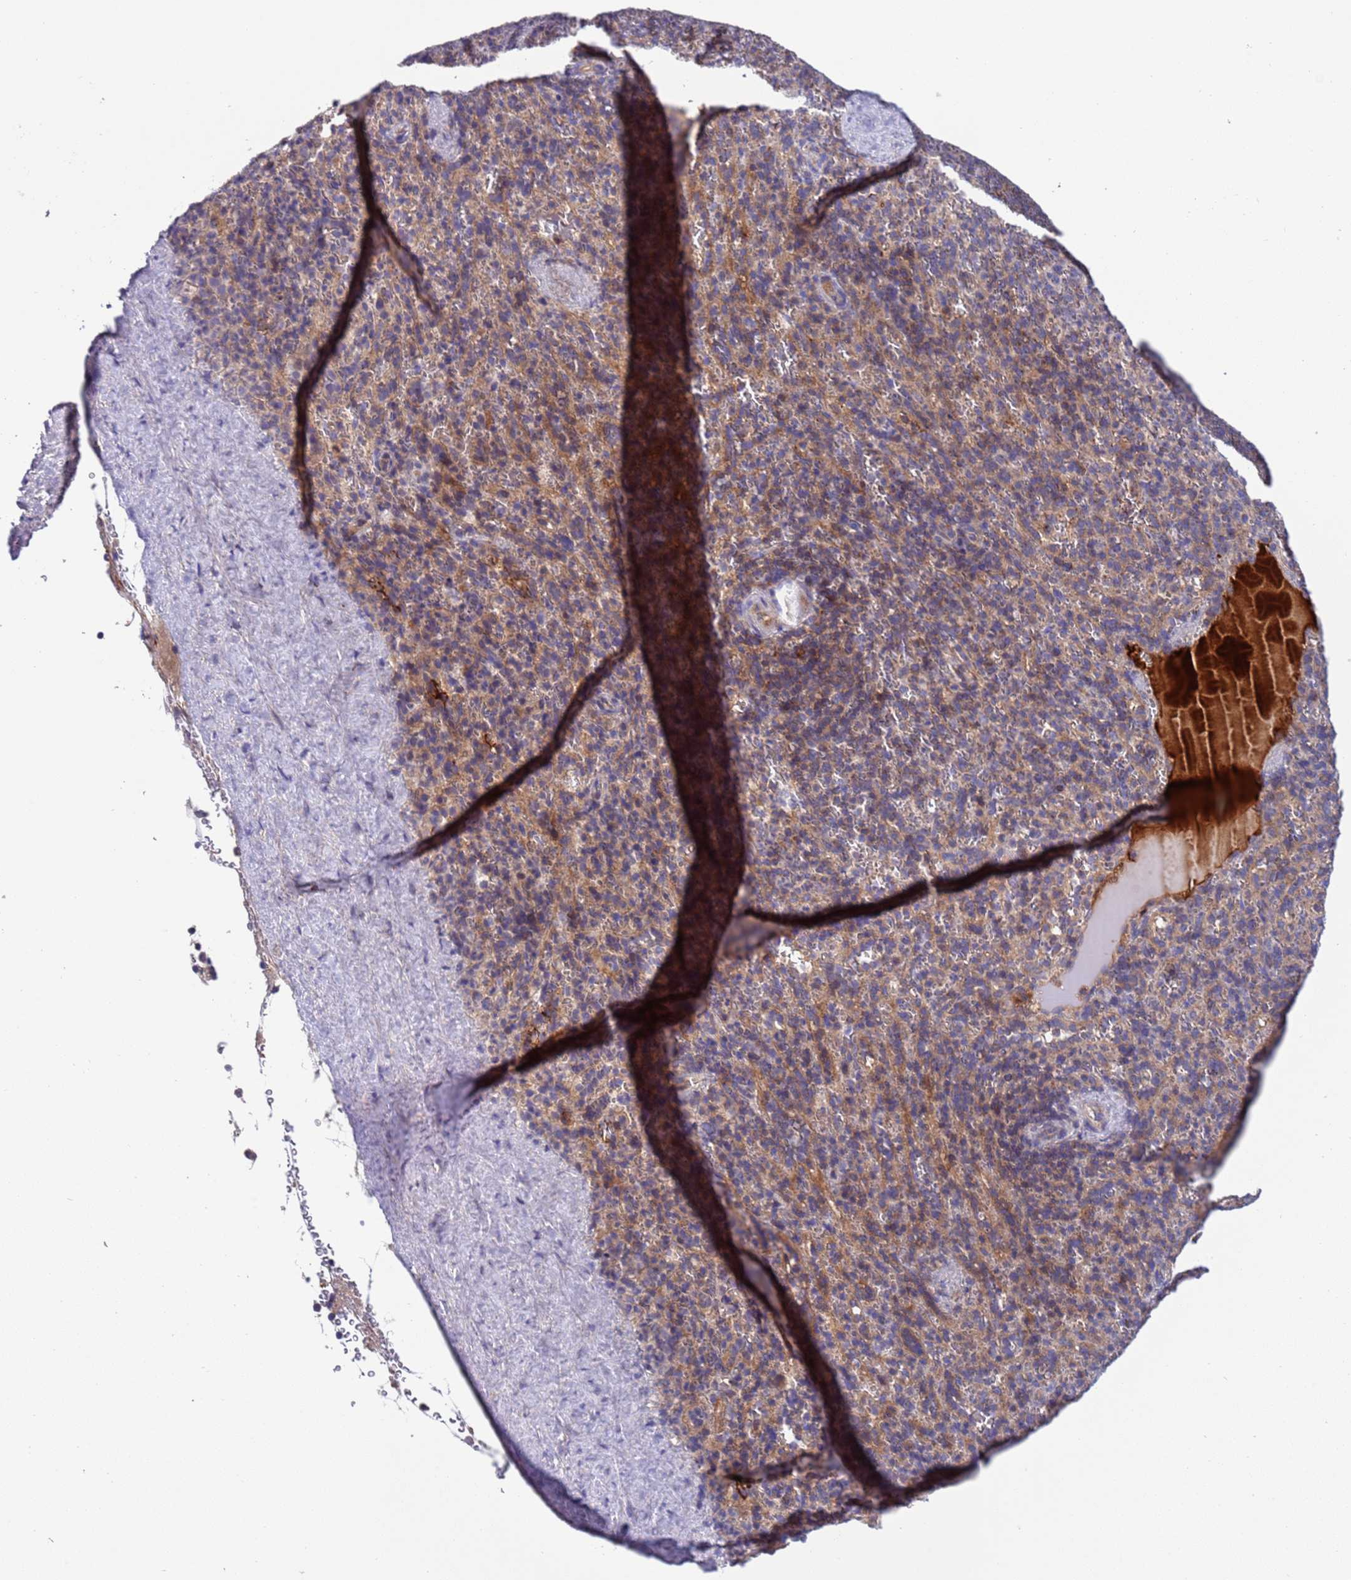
{"staining": {"intensity": "weak", "quantity": "<25%", "location": "cytoplasmic/membranous"}, "tissue": "spleen", "cell_type": "Cells in red pulp", "image_type": "normal", "snomed": [{"axis": "morphology", "description": "Normal tissue, NOS"}, {"axis": "topography", "description": "Spleen"}], "caption": "High power microscopy image of an immunohistochemistry (IHC) photomicrograph of benign spleen, revealing no significant staining in cells in red pulp. Brightfield microscopy of IHC stained with DAB (brown) and hematoxylin (blue), captured at high magnification.", "gene": "PARP16", "patient": {"sex": "female", "age": 21}}